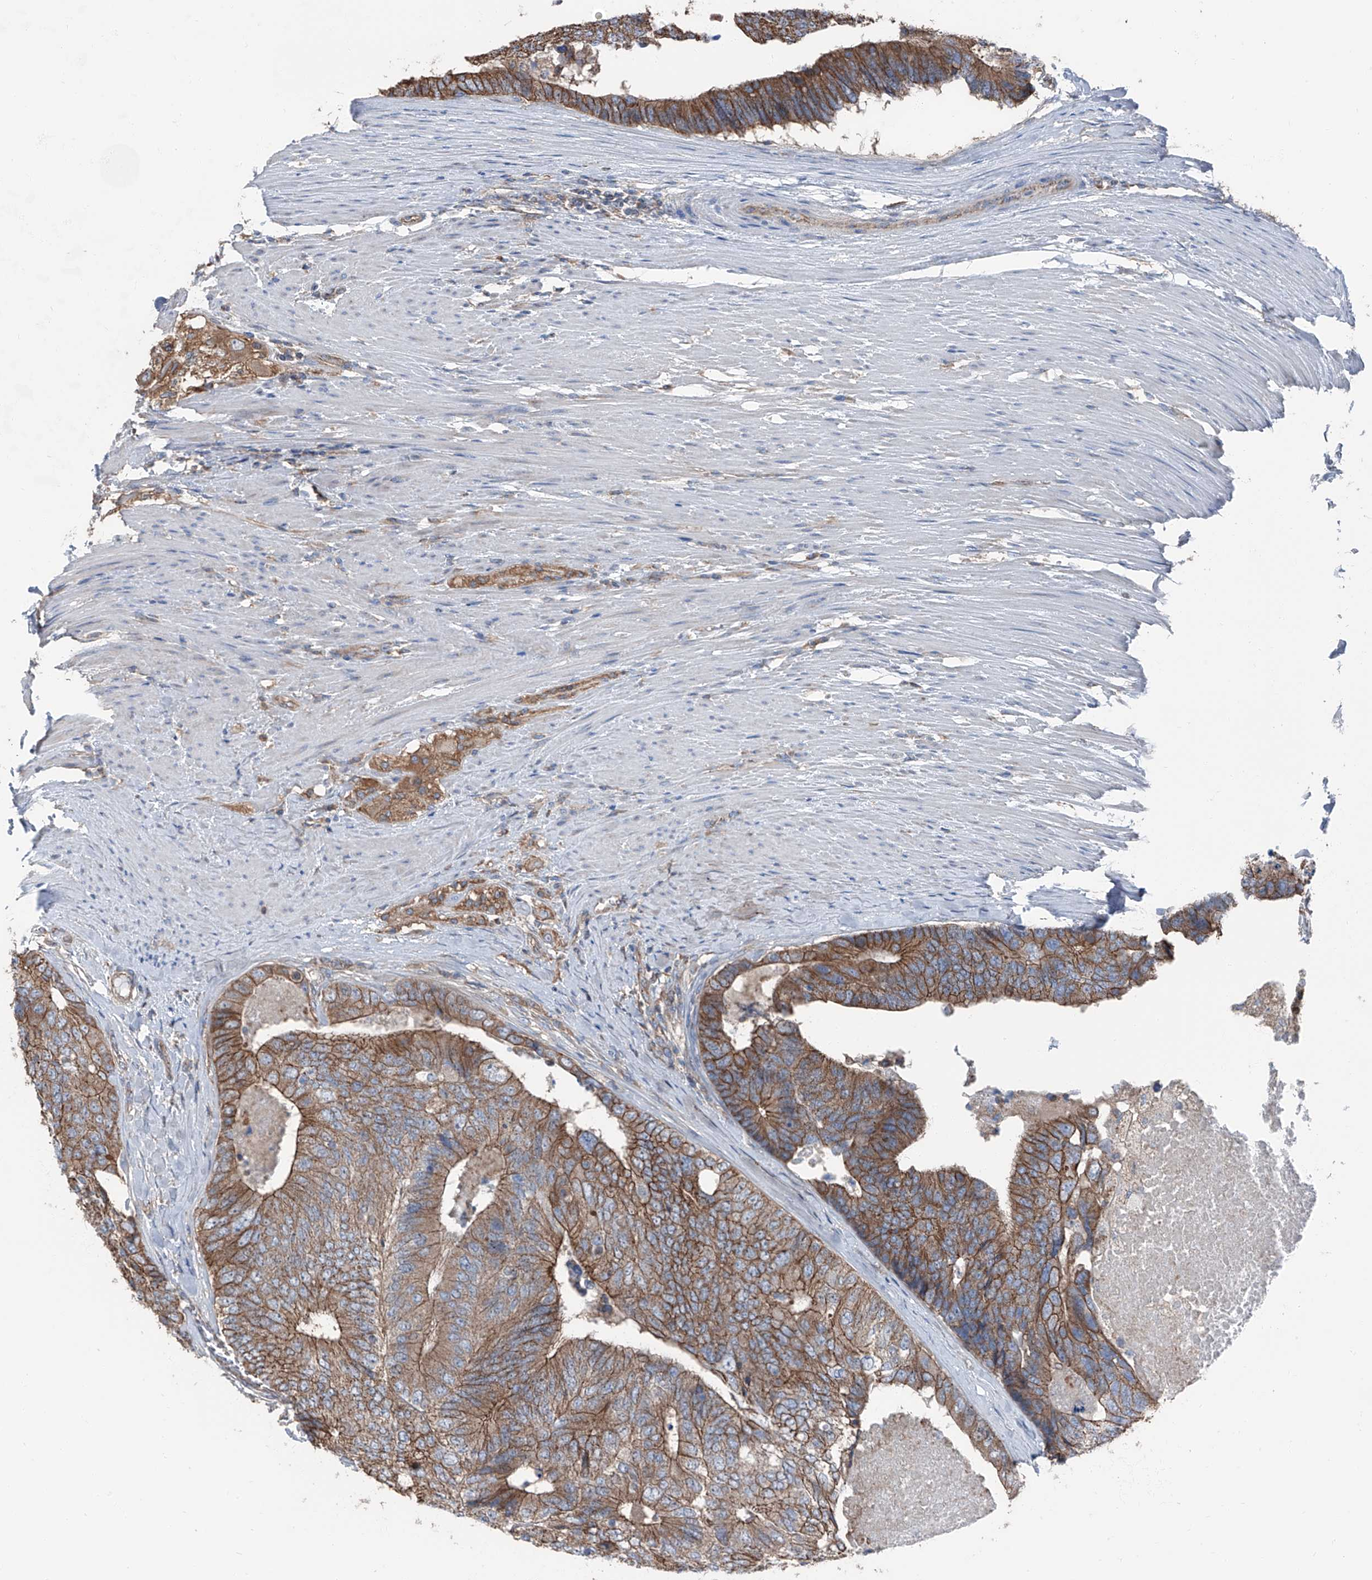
{"staining": {"intensity": "moderate", "quantity": ">75%", "location": "cytoplasmic/membranous"}, "tissue": "colorectal cancer", "cell_type": "Tumor cells", "image_type": "cancer", "snomed": [{"axis": "morphology", "description": "Adenocarcinoma, NOS"}, {"axis": "topography", "description": "Colon"}], "caption": "Immunohistochemical staining of colorectal cancer demonstrates medium levels of moderate cytoplasmic/membranous expression in about >75% of tumor cells.", "gene": "GPR142", "patient": {"sex": "female", "age": 67}}